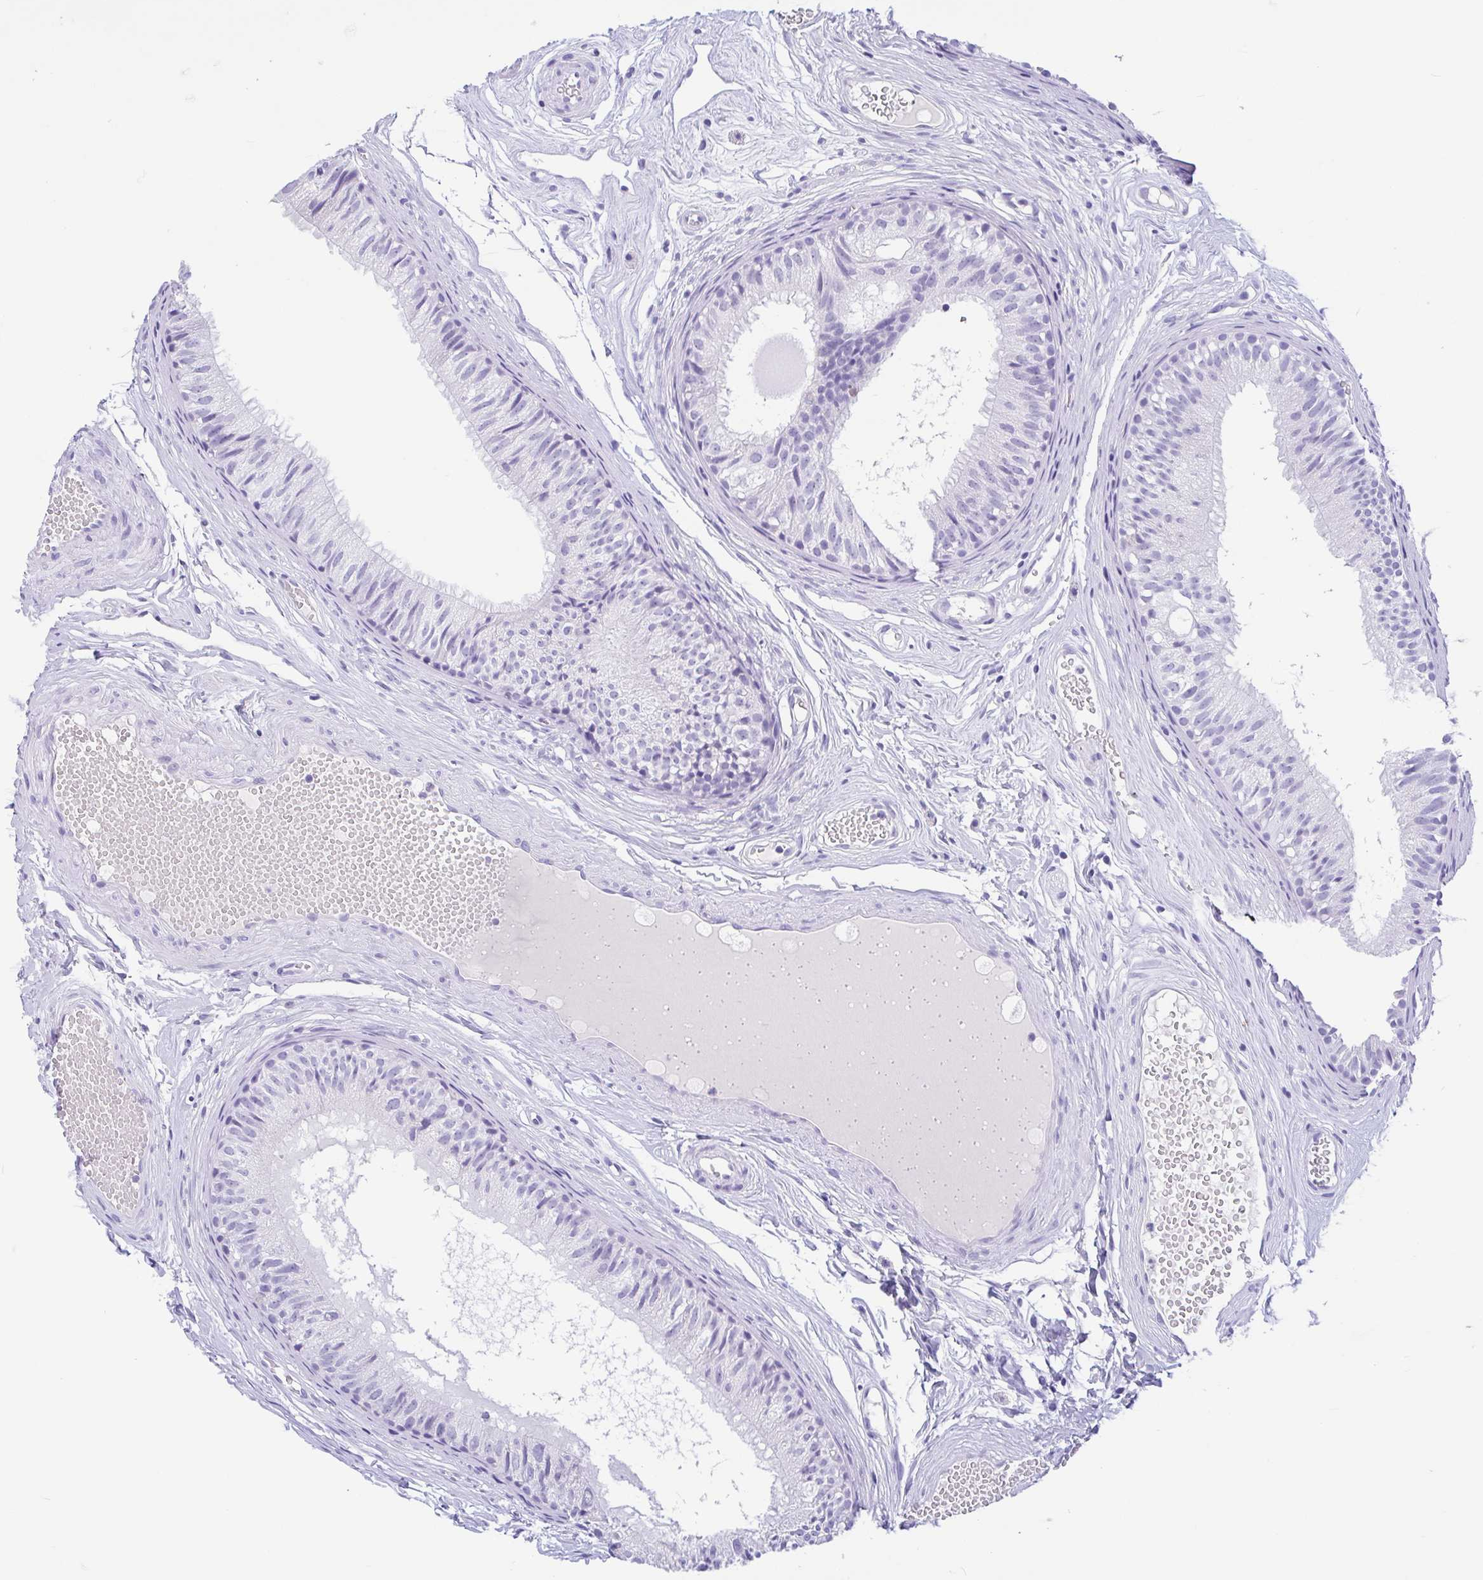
{"staining": {"intensity": "negative", "quantity": "none", "location": "none"}, "tissue": "epididymis", "cell_type": "Glandular cells", "image_type": "normal", "snomed": [{"axis": "morphology", "description": "Normal tissue, NOS"}, {"axis": "morphology", "description": "Seminoma, NOS"}, {"axis": "topography", "description": "Testis"}, {"axis": "topography", "description": "Epididymis"}], "caption": "Image shows no protein expression in glandular cells of unremarkable epididymis. The staining was performed using DAB (3,3'-diaminobenzidine) to visualize the protein expression in brown, while the nuclei were stained in blue with hematoxylin (Magnification: 20x).", "gene": "ZNF319", "patient": {"sex": "male", "age": 34}}